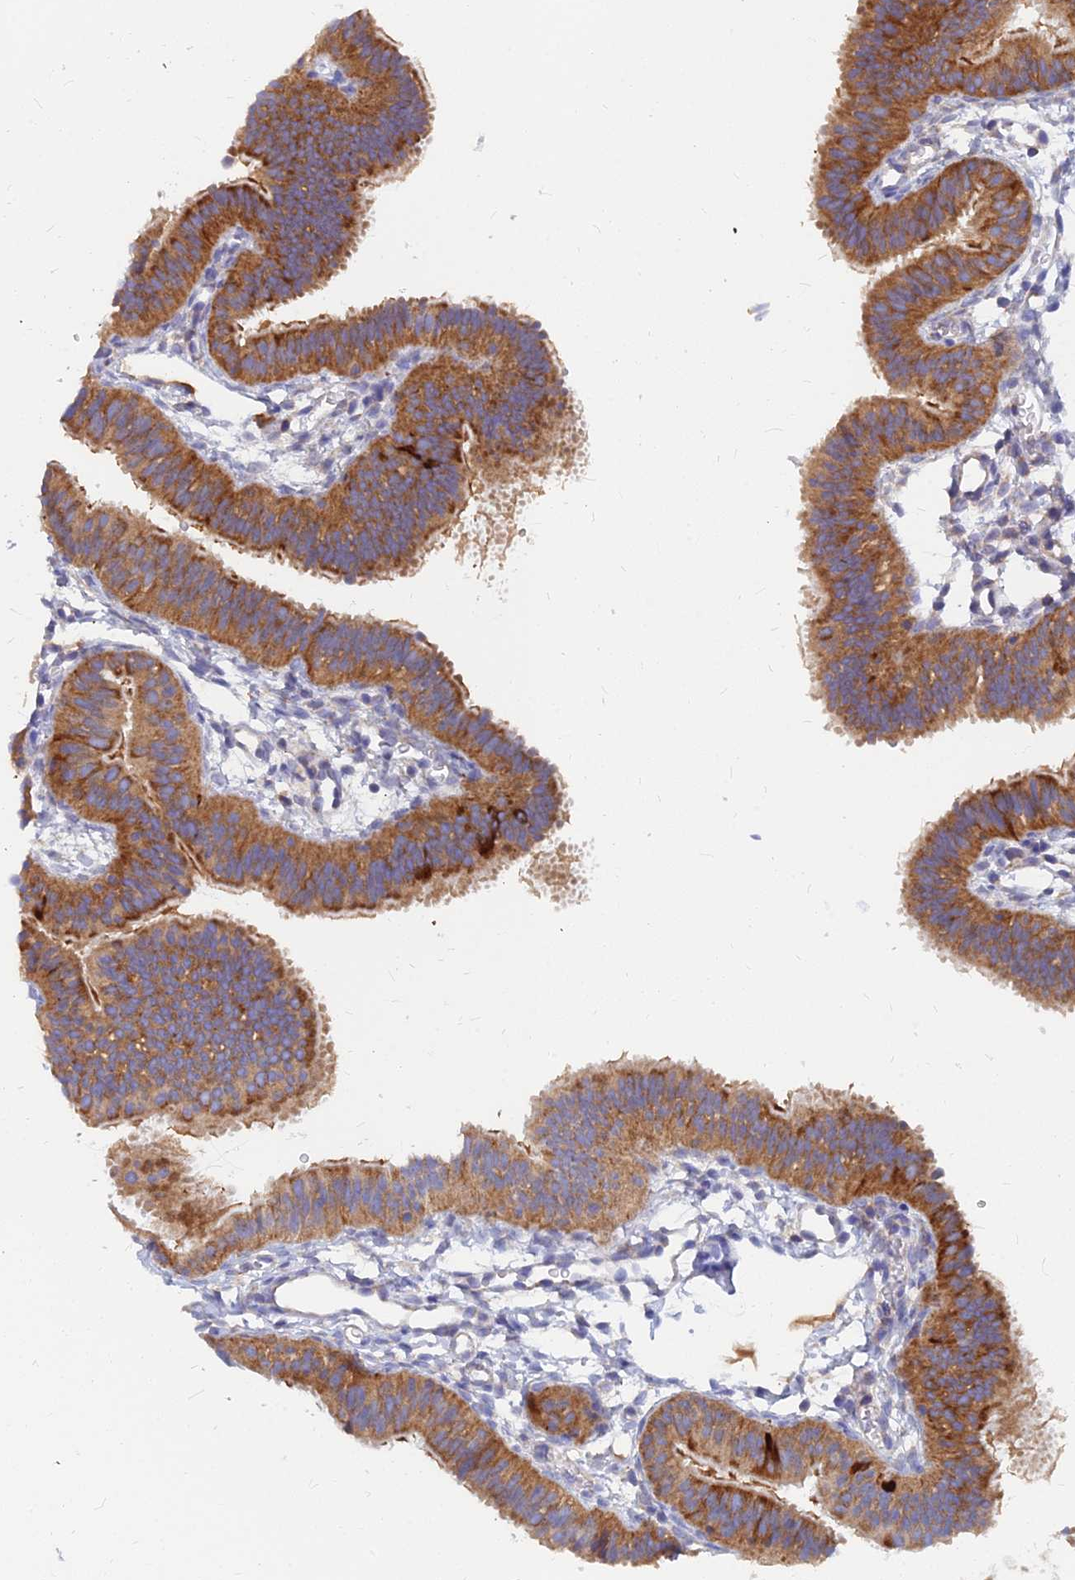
{"staining": {"intensity": "moderate", "quantity": ">75%", "location": "cytoplasmic/membranous"}, "tissue": "fallopian tube", "cell_type": "Glandular cells", "image_type": "normal", "snomed": [{"axis": "morphology", "description": "Normal tissue, NOS"}, {"axis": "topography", "description": "Fallopian tube"}], "caption": "Immunohistochemistry (IHC) (DAB) staining of normal human fallopian tube exhibits moderate cytoplasmic/membranous protein staining in approximately >75% of glandular cells. The protein is shown in brown color, while the nuclei are stained blue.", "gene": "CCT6A", "patient": {"sex": "female", "age": 35}}